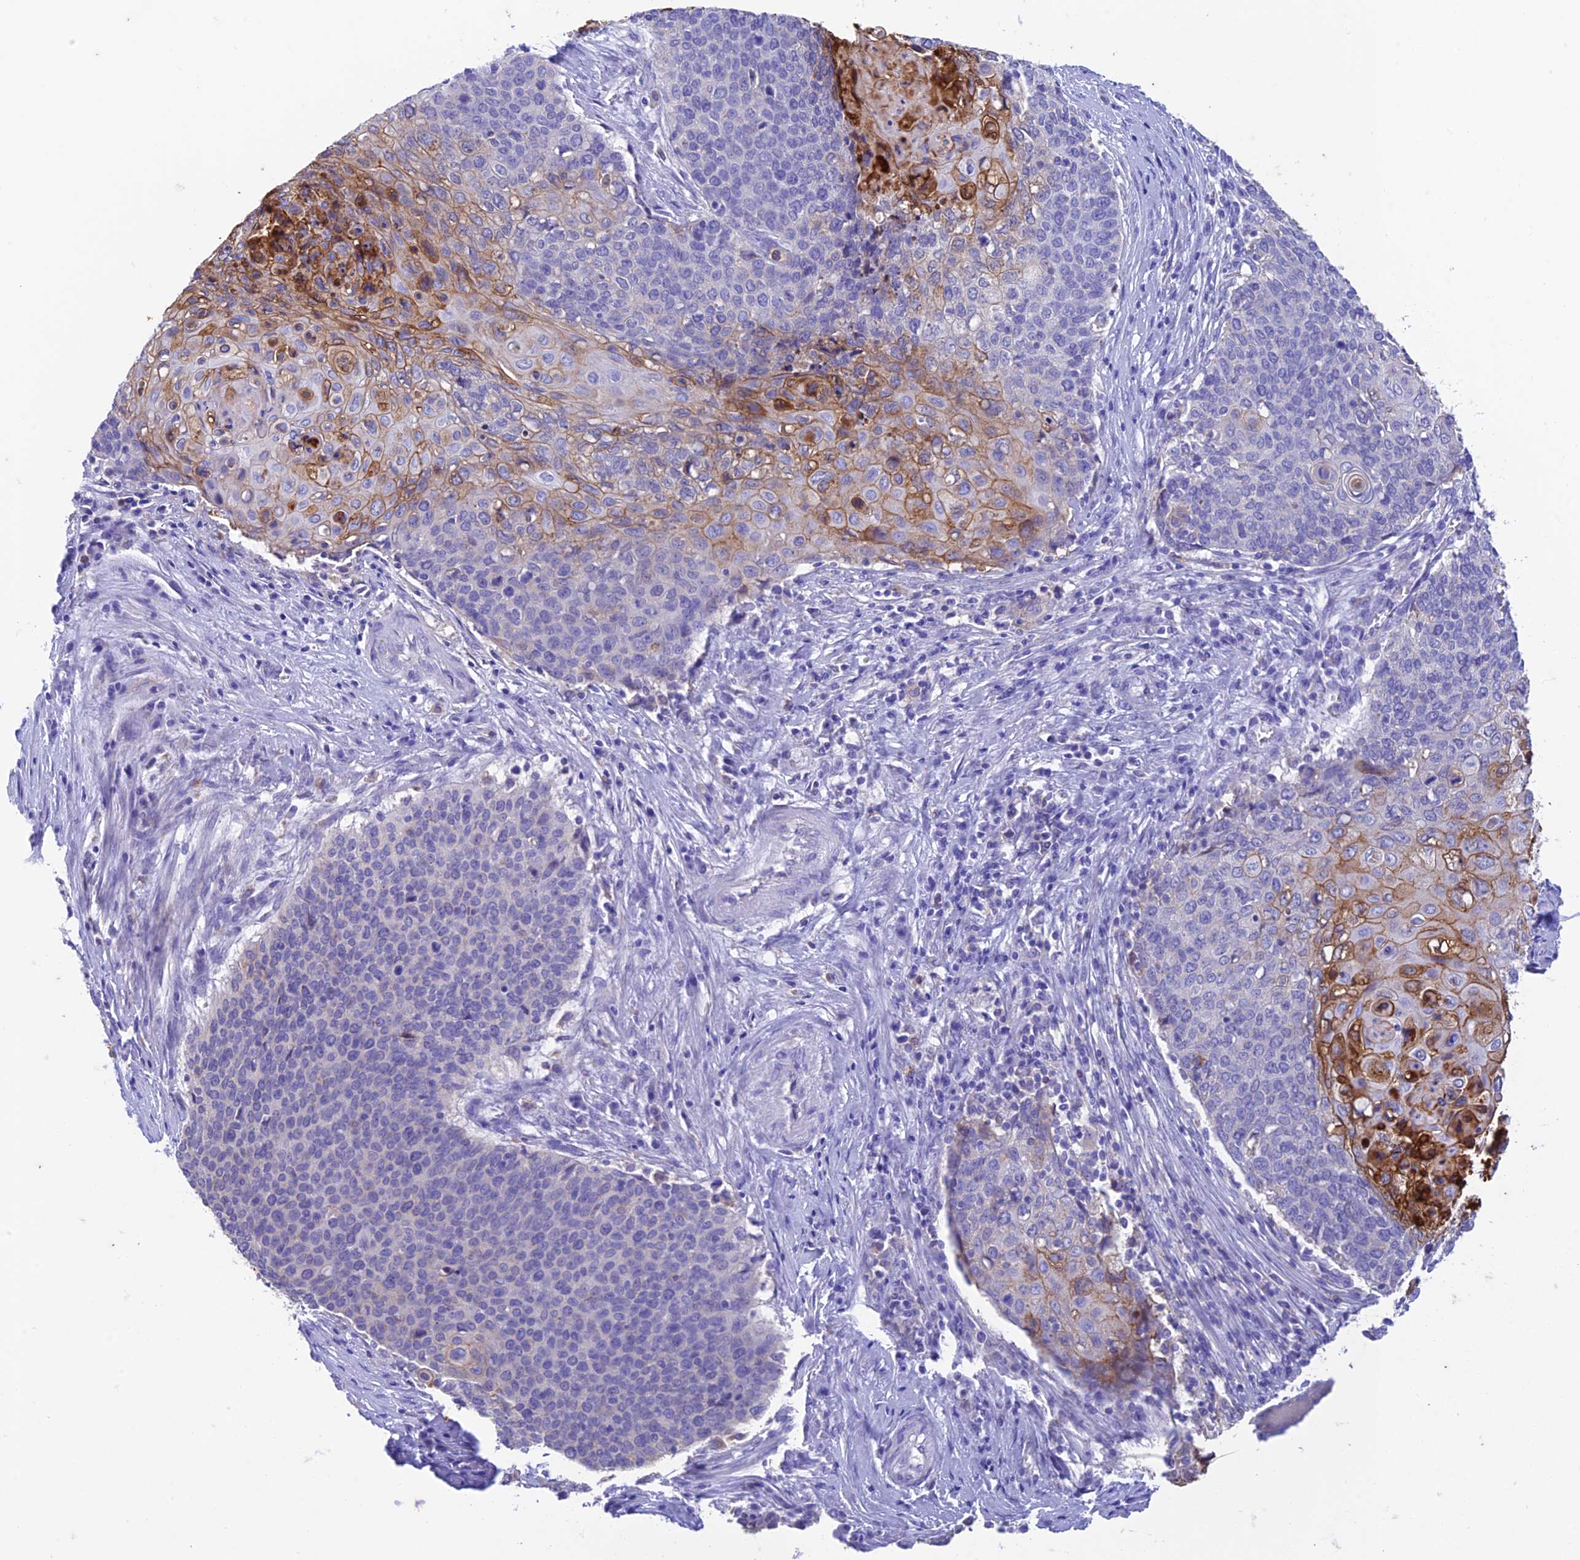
{"staining": {"intensity": "moderate", "quantity": "<25%", "location": "cytoplasmic/membranous"}, "tissue": "cervical cancer", "cell_type": "Tumor cells", "image_type": "cancer", "snomed": [{"axis": "morphology", "description": "Squamous cell carcinoma, NOS"}, {"axis": "topography", "description": "Cervix"}], "caption": "A brown stain shows moderate cytoplasmic/membranous positivity of a protein in human cervical cancer tumor cells.", "gene": "FGF7", "patient": {"sex": "female", "age": 39}}